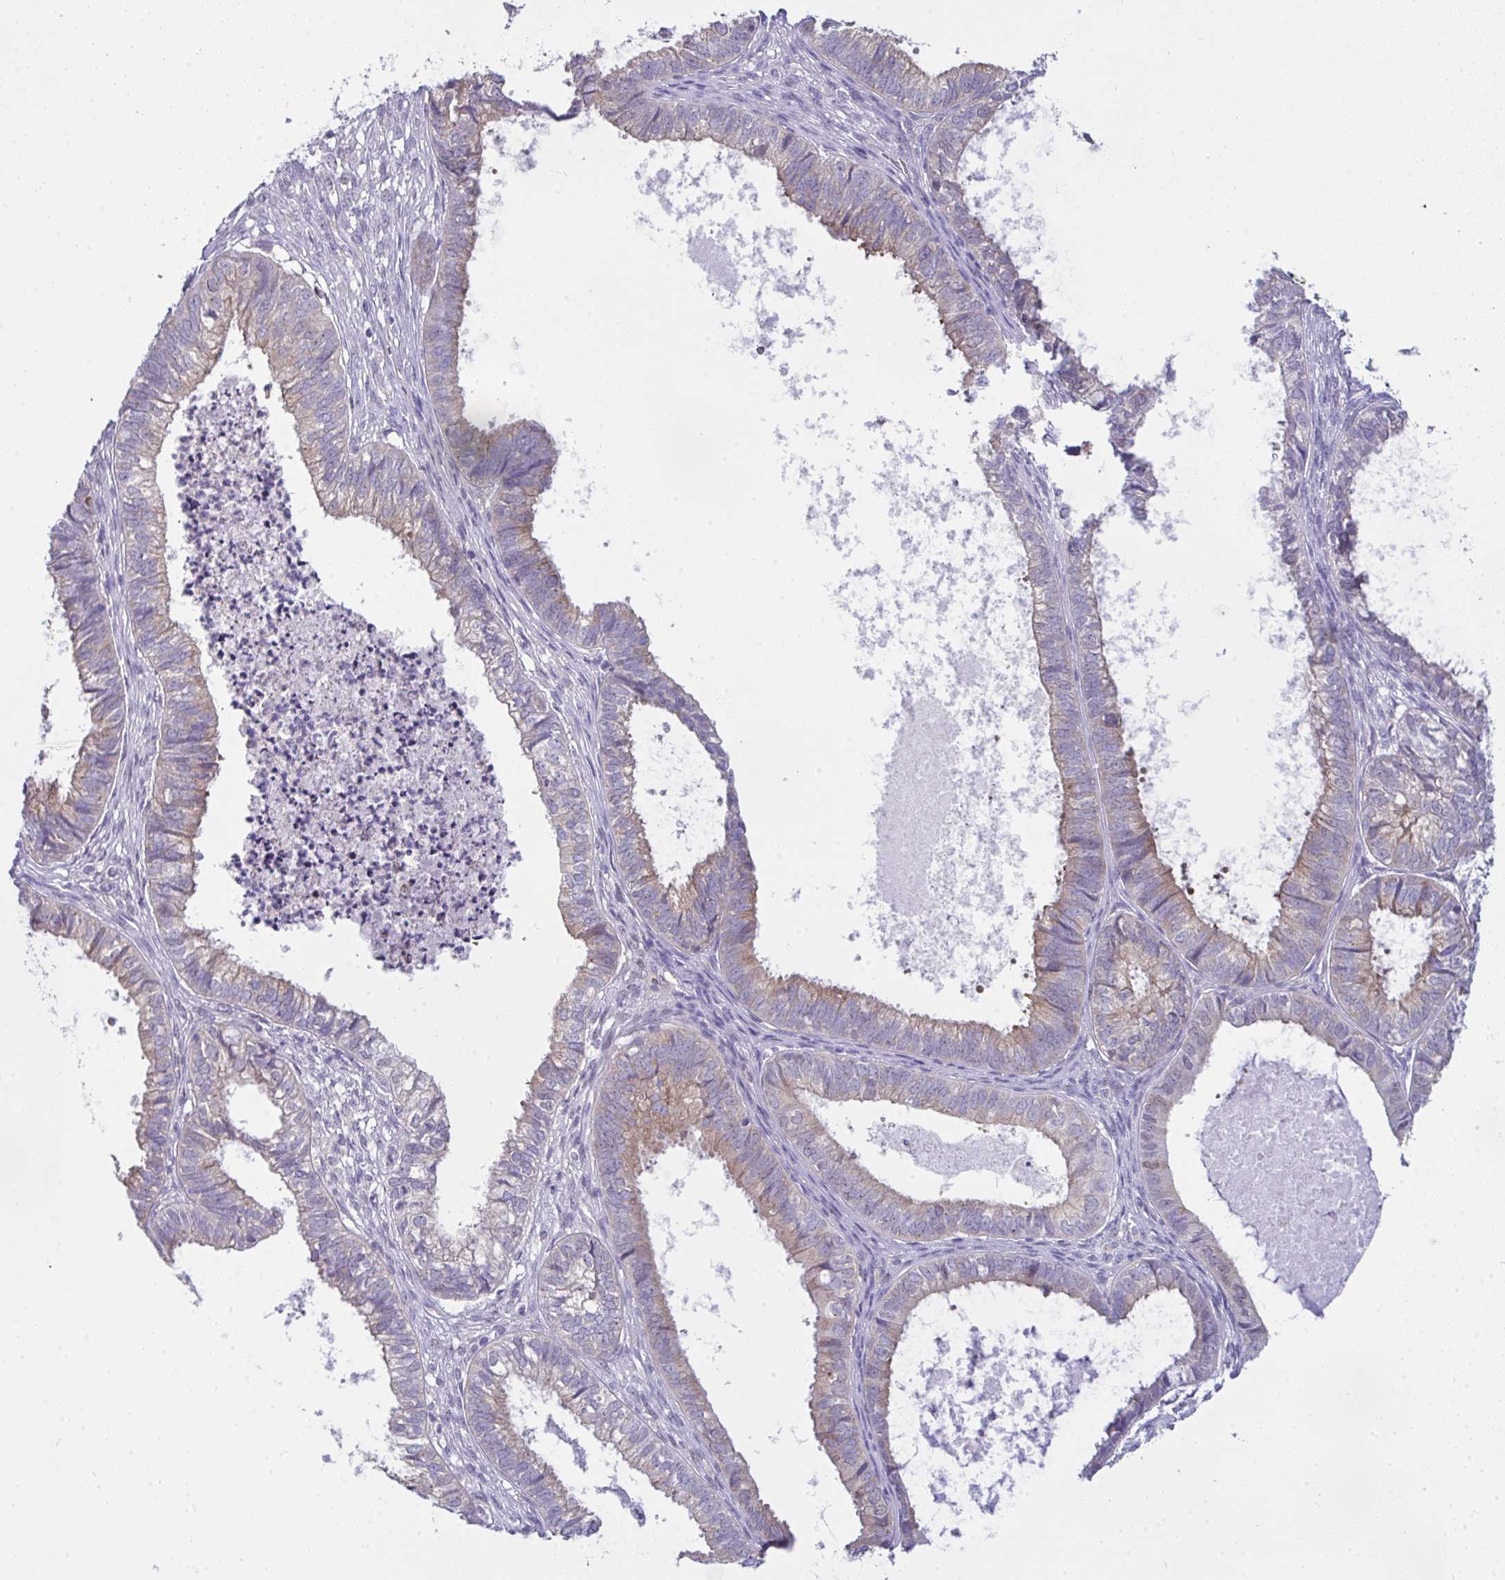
{"staining": {"intensity": "moderate", "quantity": "<25%", "location": "cytoplasmic/membranous"}, "tissue": "ovarian cancer", "cell_type": "Tumor cells", "image_type": "cancer", "snomed": [{"axis": "morphology", "description": "Carcinoma, endometroid"}, {"axis": "topography", "description": "Ovary"}], "caption": "This image exhibits ovarian endometroid carcinoma stained with immunohistochemistry (IHC) to label a protein in brown. The cytoplasmic/membranous of tumor cells show moderate positivity for the protein. Nuclei are counter-stained blue.", "gene": "ALDH16A1", "patient": {"sex": "female", "age": 64}}